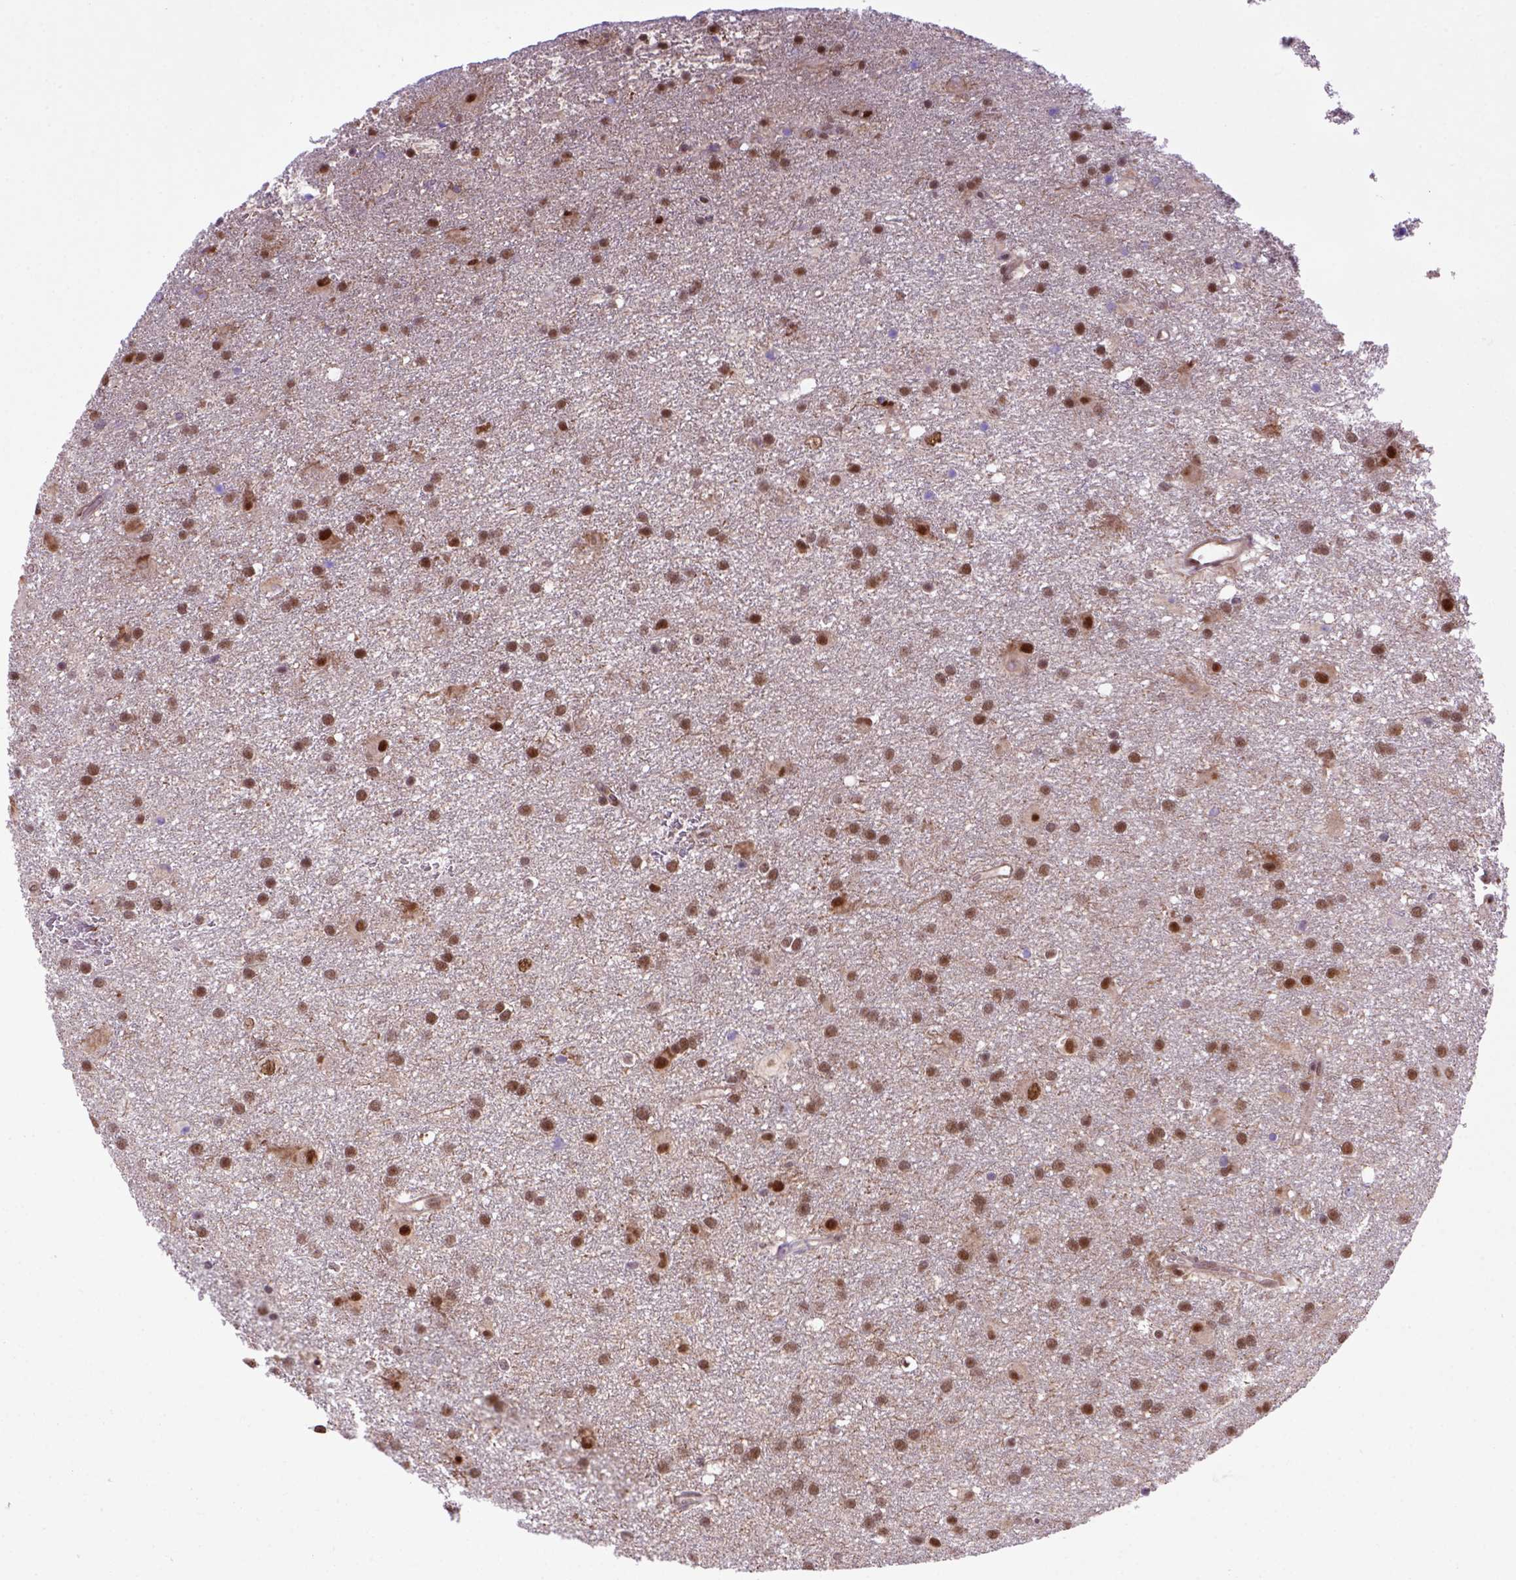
{"staining": {"intensity": "moderate", "quantity": ">75%", "location": "nuclear"}, "tissue": "glioma", "cell_type": "Tumor cells", "image_type": "cancer", "snomed": [{"axis": "morphology", "description": "Glioma, malignant, Low grade"}, {"axis": "topography", "description": "Brain"}], "caption": "The micrograph reveals staining of low-grade glioma (malignant), revealing moderate nuclear protein positivity (brown color) within tumor cells.", "gene": "PSMC2", "patient": {"sex": "male", "age": 58}}